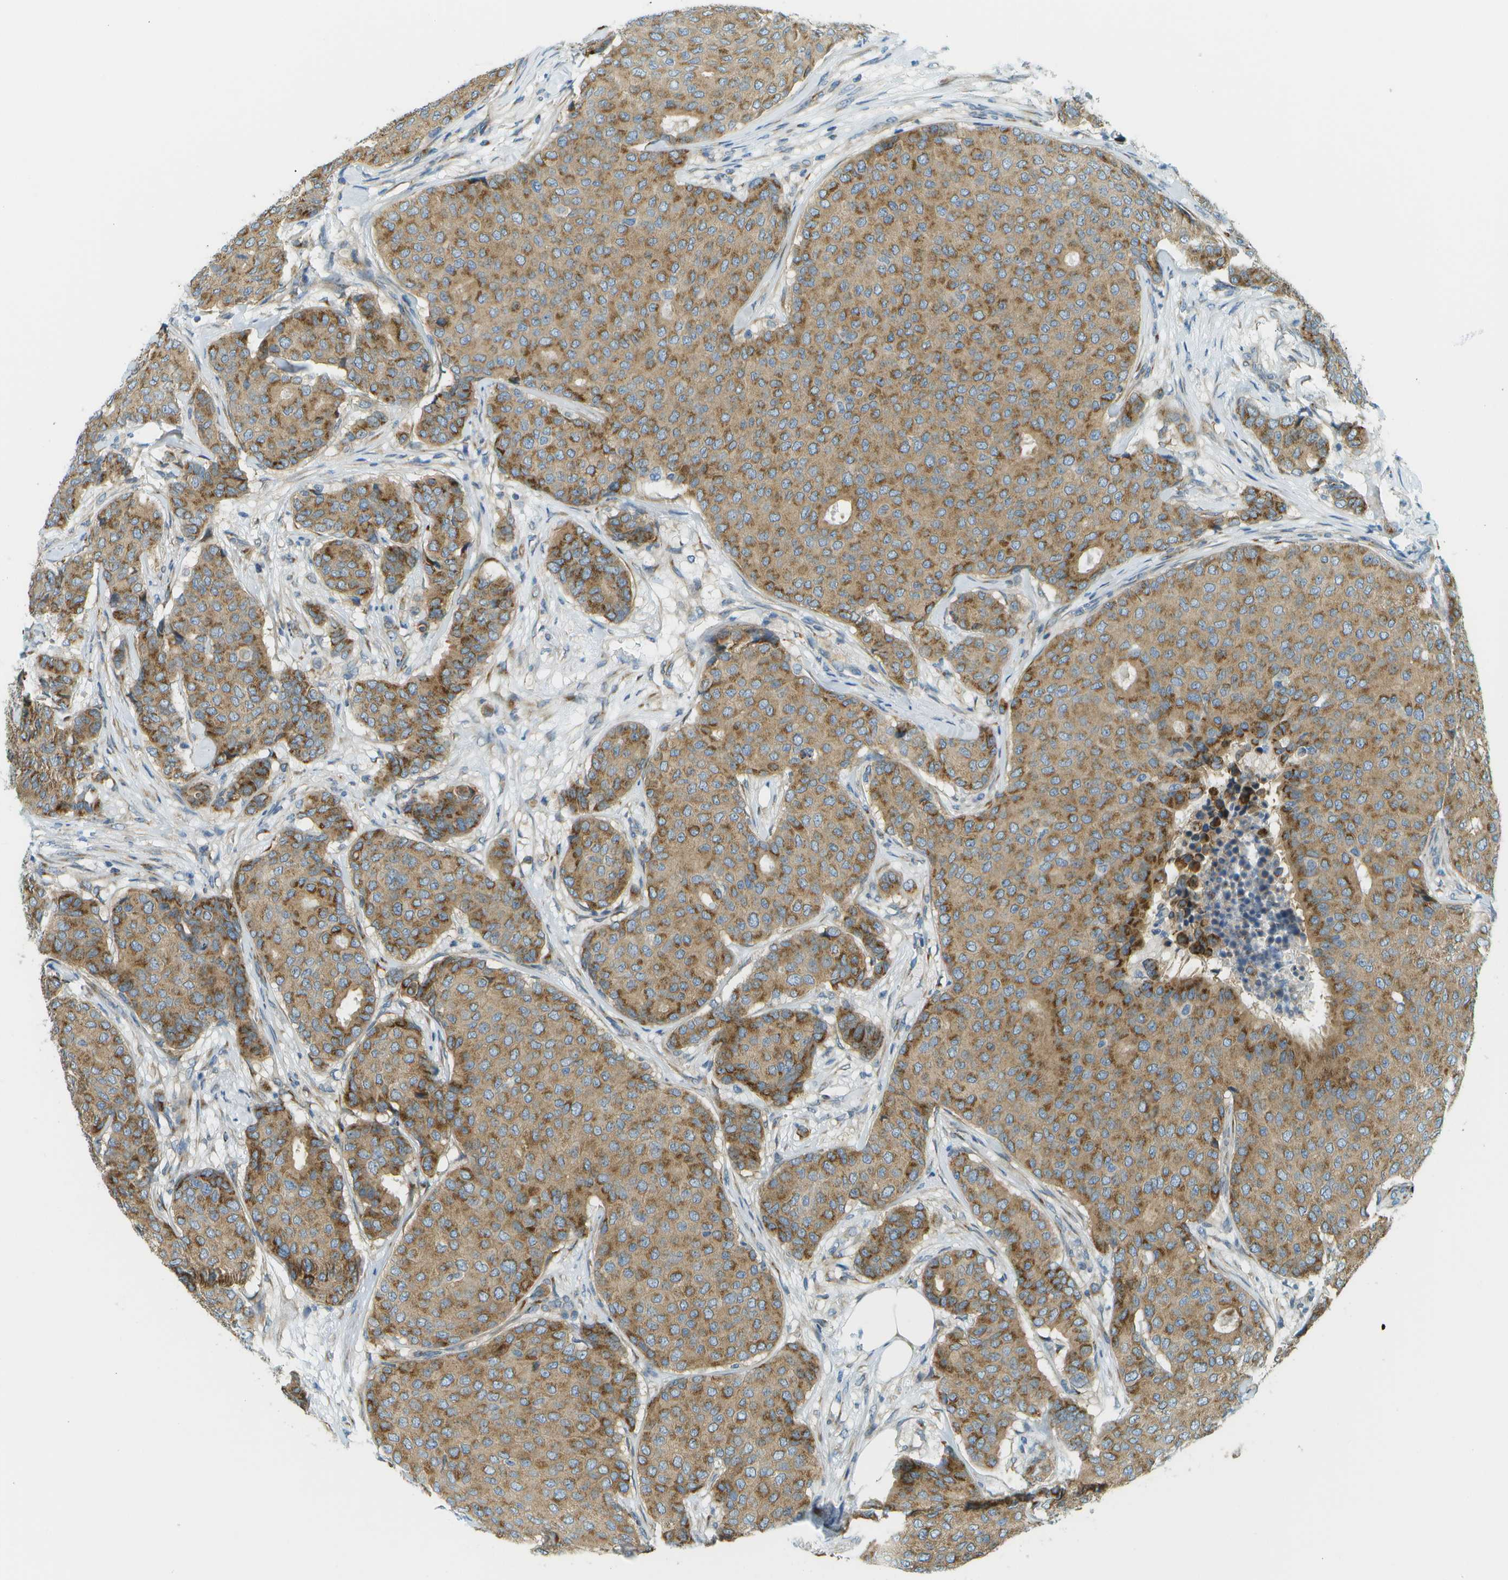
{"staining": {"intensity": "moderate", "quantity": ">75%", "location": "cytoplasmic/membranous"}, "tissue": "breast cancer", "cell_type": "Tumor cells", "image_type": "cancer", "snomed": [{"axis": "morphology", "description": "Duct carcinoma"}, {"axis": "topography", "description": "Breast"}], "caption": "Tumor cells exhibit medium levels of moderate cytoplasmic/membranous expression in about >75% of cells in breast cancer (intraductal carcinoma). The protein is shown in brown color, while the nuclei are stained blue.", "gene": "ACBD3", "patient": {"sex": "female", "age": 75}}